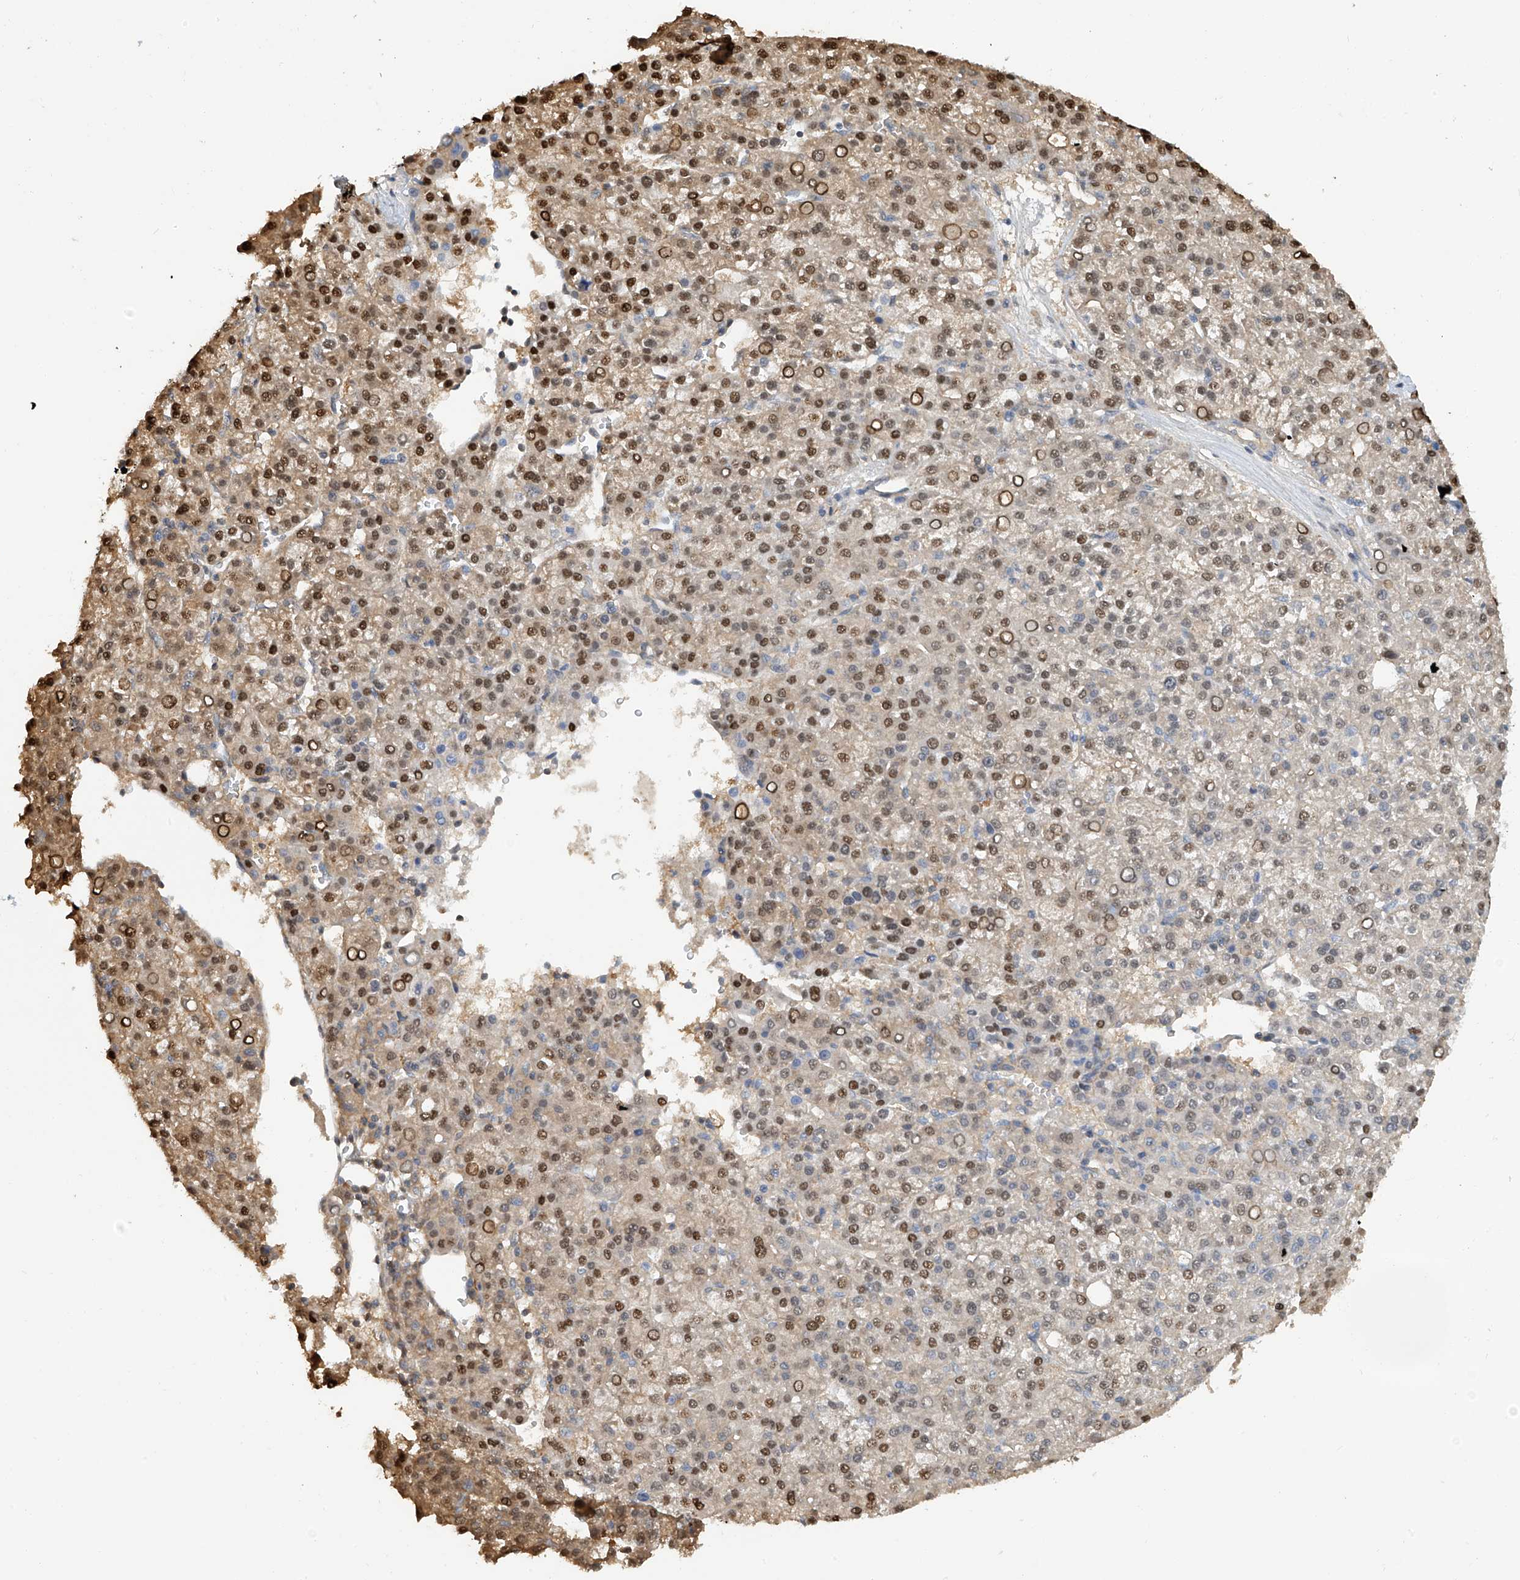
{"staining": {"intensity": "moderate", "quantity": "25%-75%", "location": "nuclear"}, "tissue": "liver cancer", "cell_type": "Tumor cells", "image_type": "cancer", "snomed": [{"axis": "morphology", "description": "Carcinoma, Hepatocellular, NOS"}, {"axis": "topography", "description": "Liver"}], "caption": "Protein expression by IHC displays moderate nuclear positivity in about 25%-75% of tumor cells in liver hepatocellular carcinoma. (DAB = brown stain, brightfield microscopy at high magnification).", "gene": "PMM1", "patient": {"sex": "female", "age": 58}}